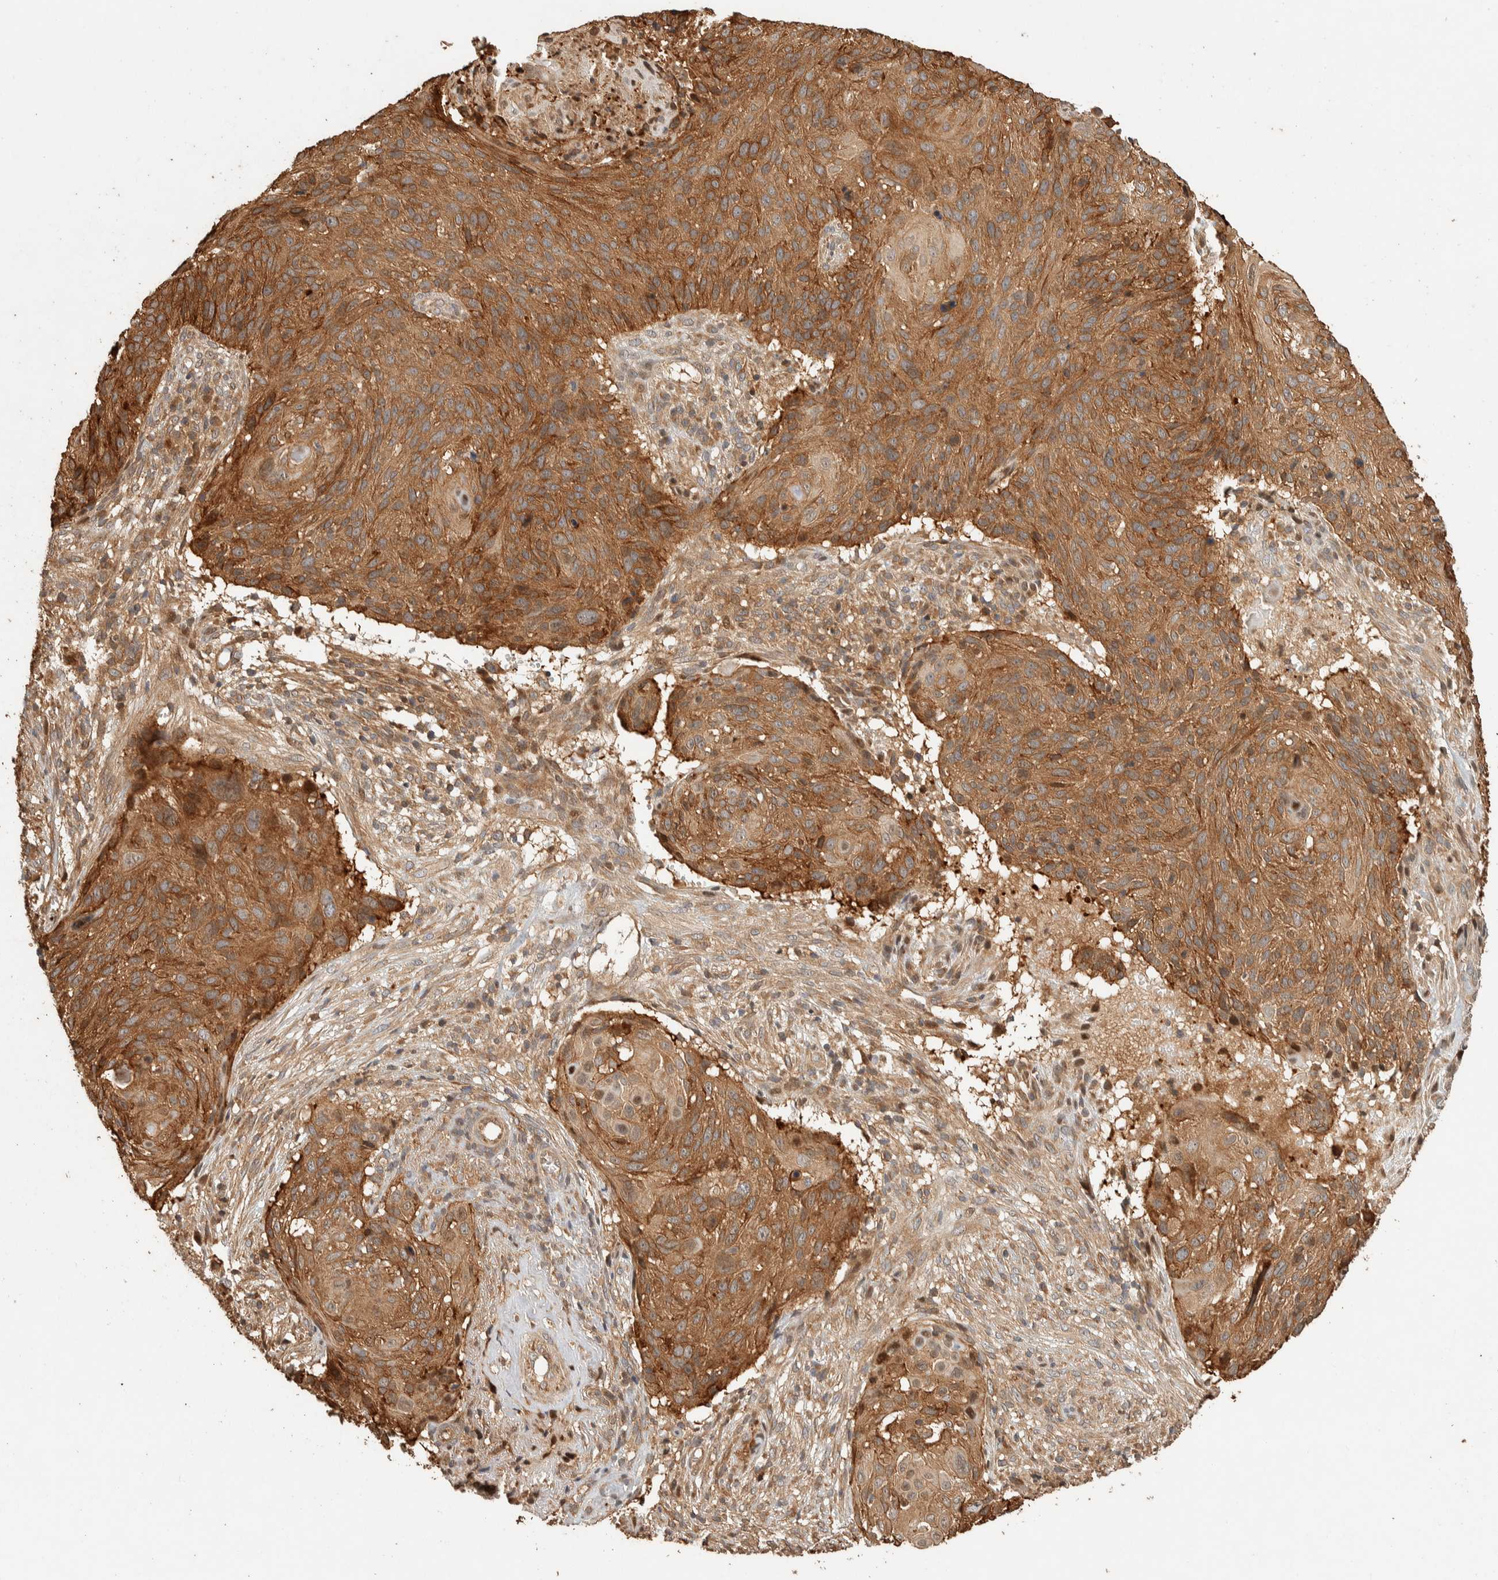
{"staining": {"intensity": "moderate", "quantity": ">75%", "location": "cytoplasmic/membranous"}, "tissue": "cervical cancer", "cell_type": "Tumor cells", "image_type": "cancer", "snomed": [{"axis": "morphology", "description": "Squamous cell carcinoma, NOS"}, {"axis": "topography", "description": "Cervix"}], "caption": "A brown stain shows moderate cytoplasmic/membranous positivity of a protein in human cervical cancer (squamous cell carcinoma) tumor cells.", "gene": "EXOC7", "patient": {"sex": "female", "age": 74}}